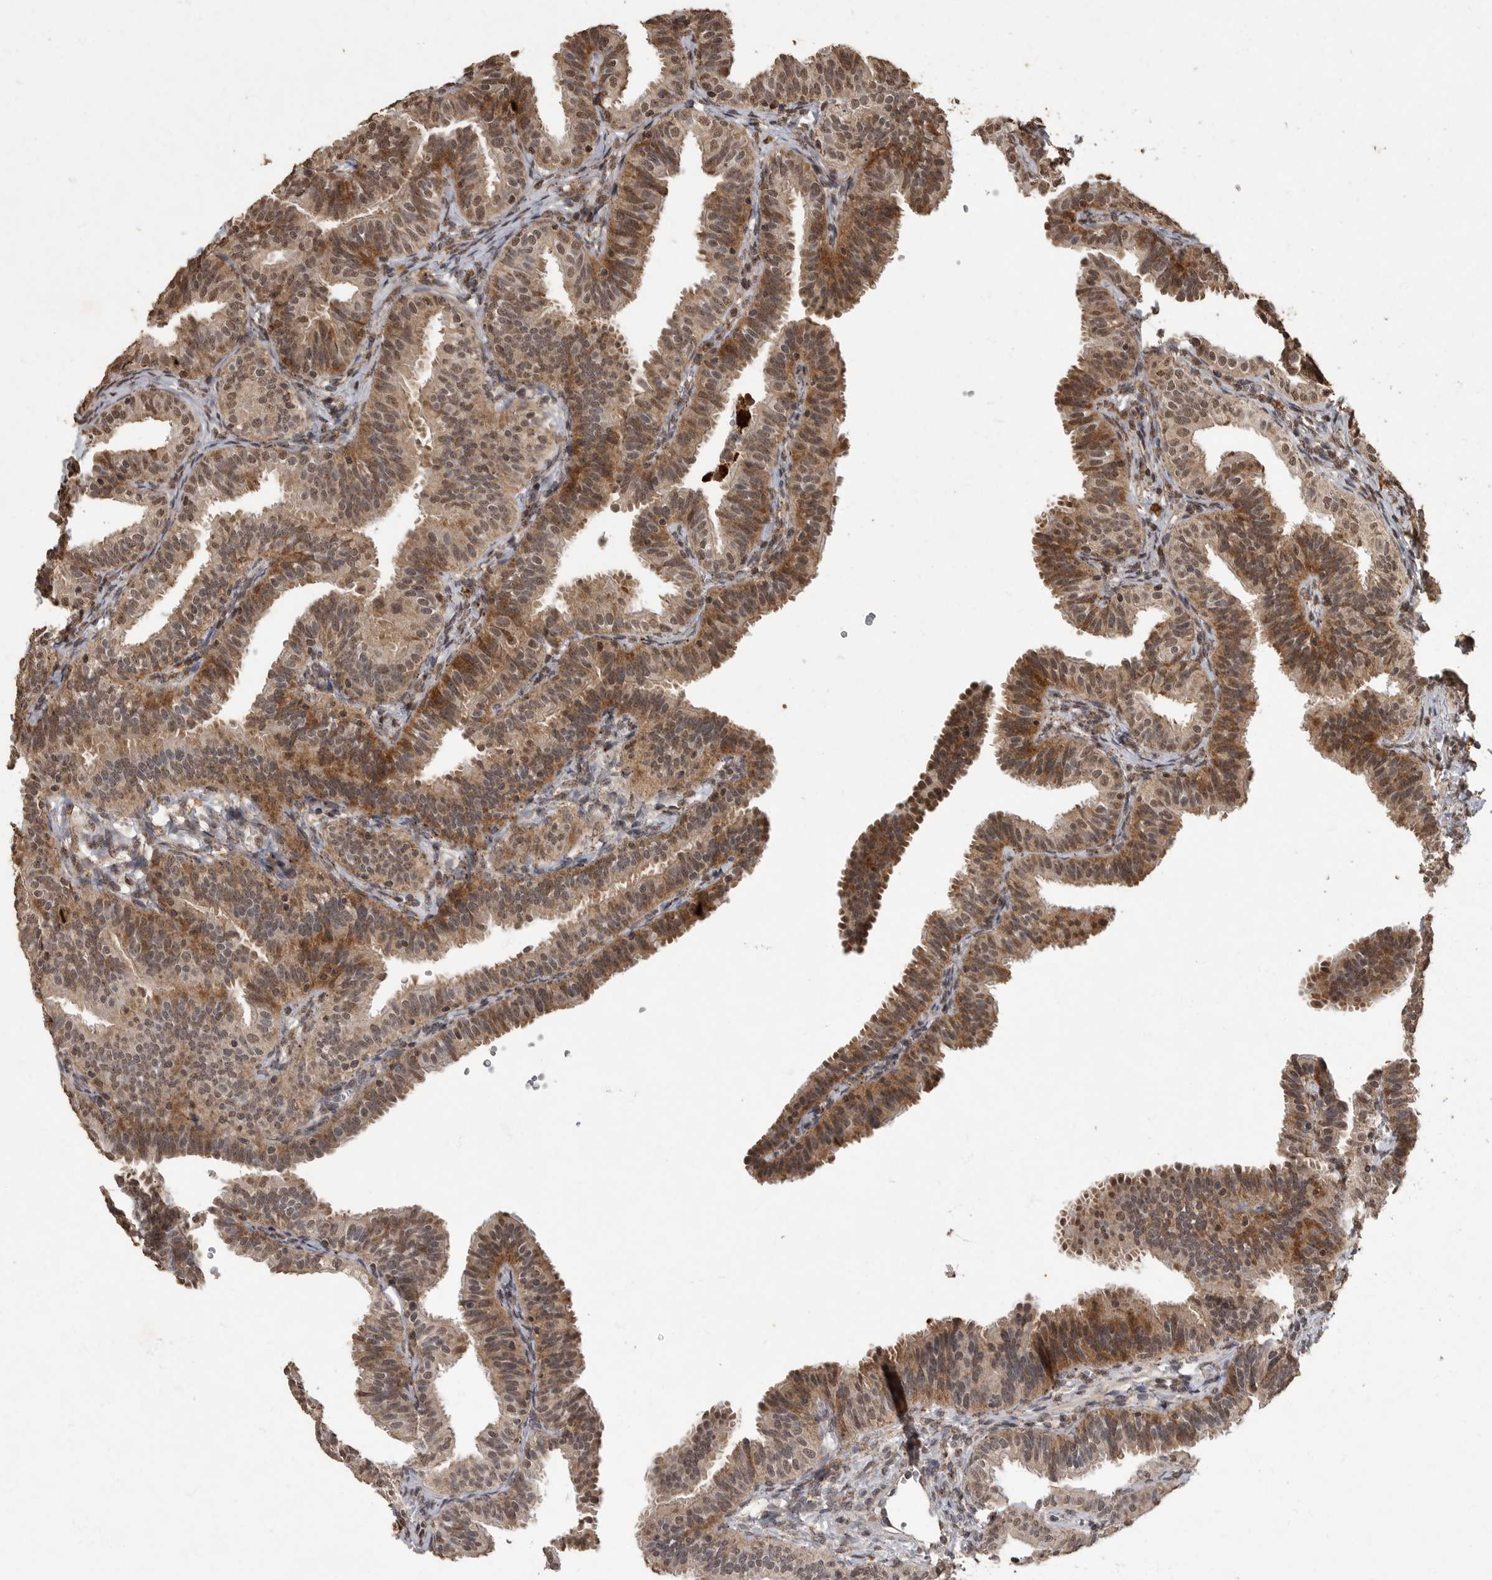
{"staining": {"intensity": "moderate", "quantity": ">75%", "location": "cytoplasmic/membranous,nuclear"}, "tissue": "fallopian tube", "cell_type": "Glandular cells", "image_type": "normal", "snomed": [{"axis": "morphology", "description": "Normal tissue, NOS"}, {"axis": "topography", "description": "Fallopian tube"}], "caption": "Glandular cells exhibit moderate cytoplasmic/membranous,nuclear expression in approximately >75% of cells in benign fallopian tube.", "gene": "MAFG", "patient": {"sex": "female", "age": 35}}